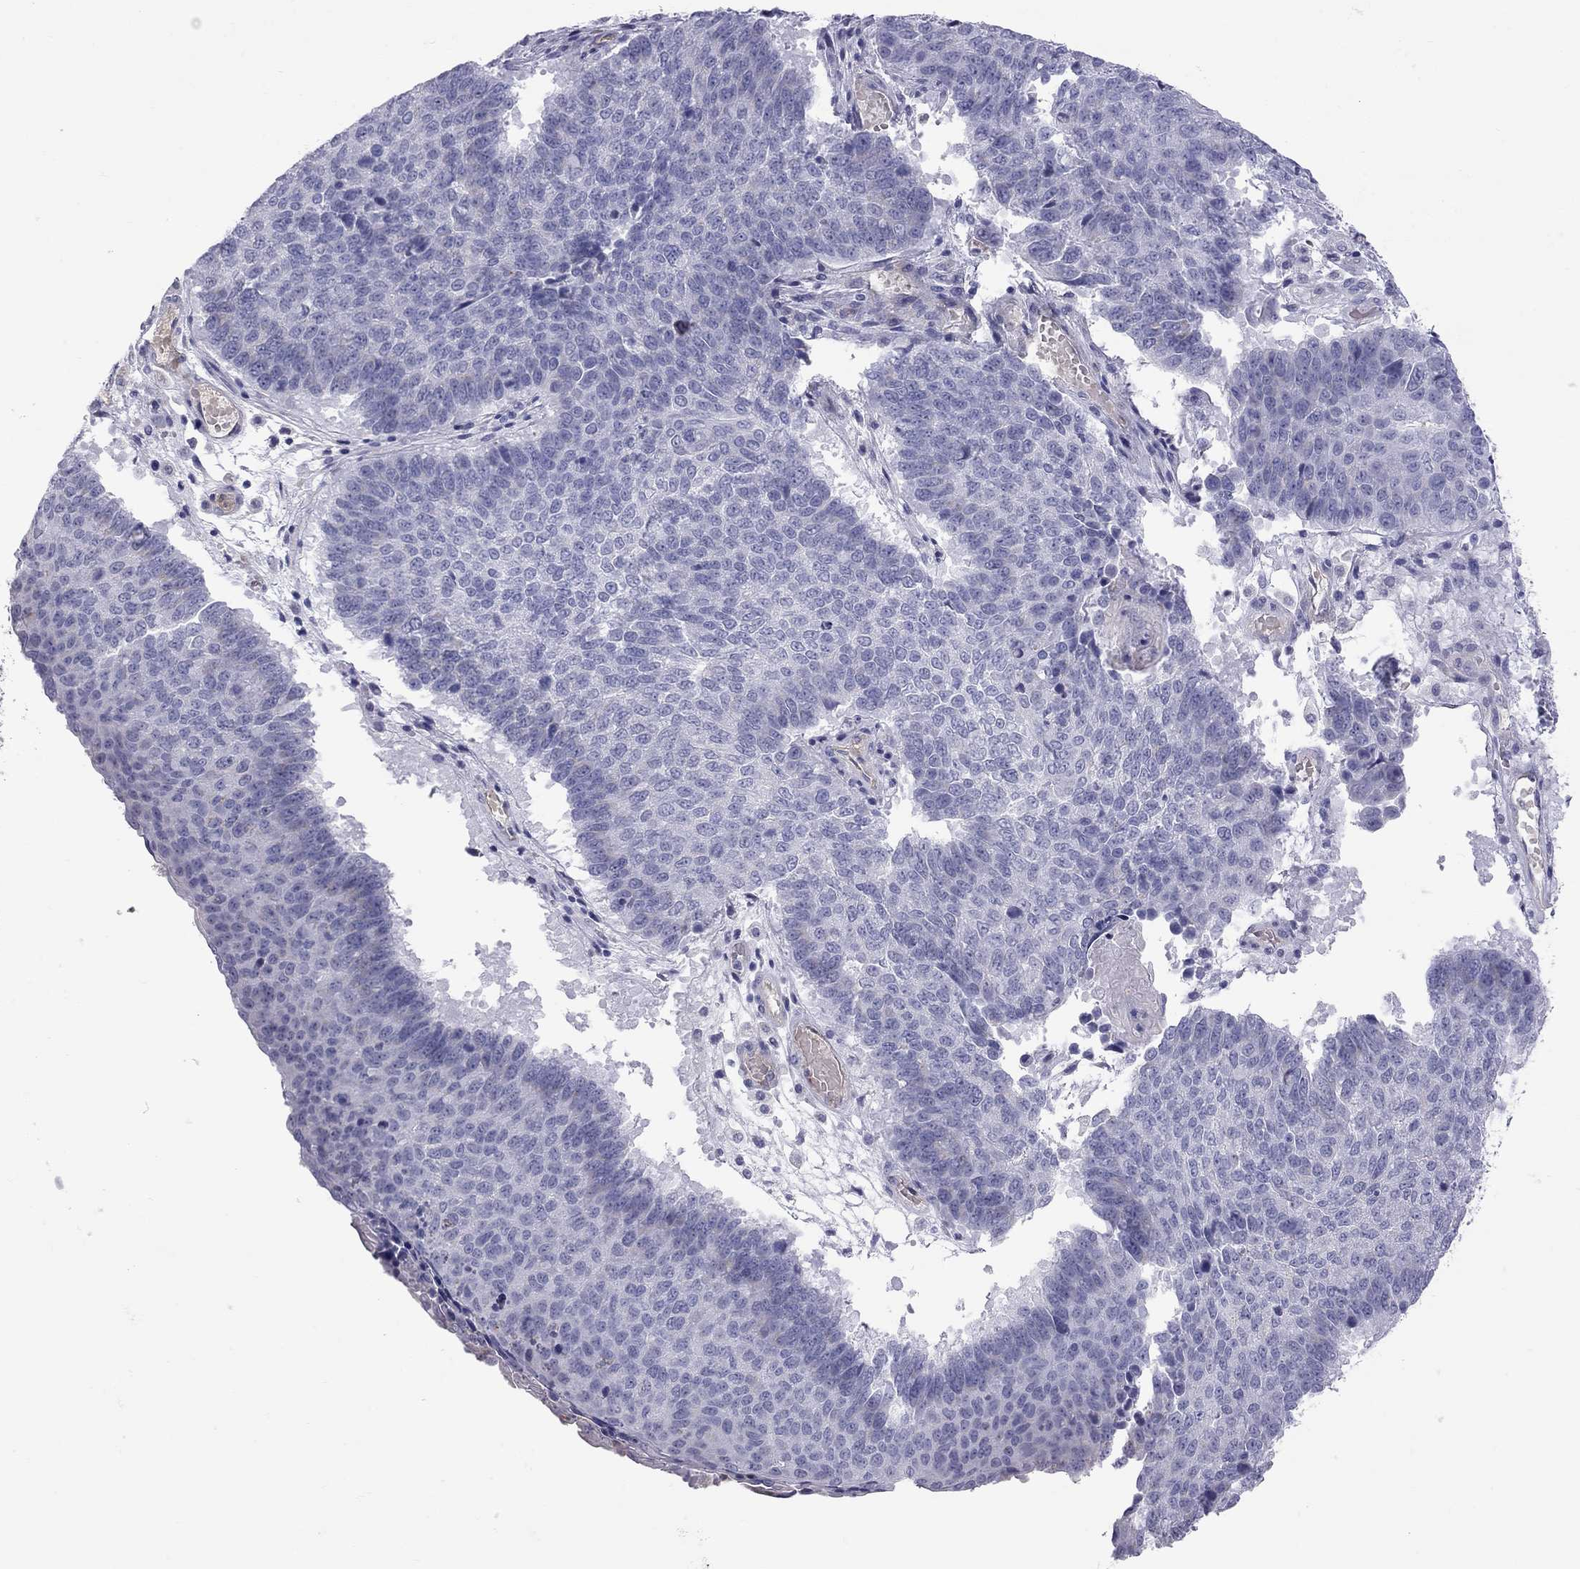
{"staining": {"intensity": "negative", "quantity": "none", "location": "none"}, "tissue": "lung cancer", "cell_type": "Tumor cells", "image_type": "cancer", "snomed": [{"axis": "morphology", "description": "Squamous cell carcinoma, NOS"}, {"axis": "topography", "description": "Lung"}], "caption": "Tumor cells are negative for brown protein staining in lung cancer (squamous cell carcinoma). (DAB (3,3'-diaminobenzidine) IHC visualized using brightfield microscopy, high magnification).", "gene": "TDRD6", "patient": {"sex": "male", "age": 73}}